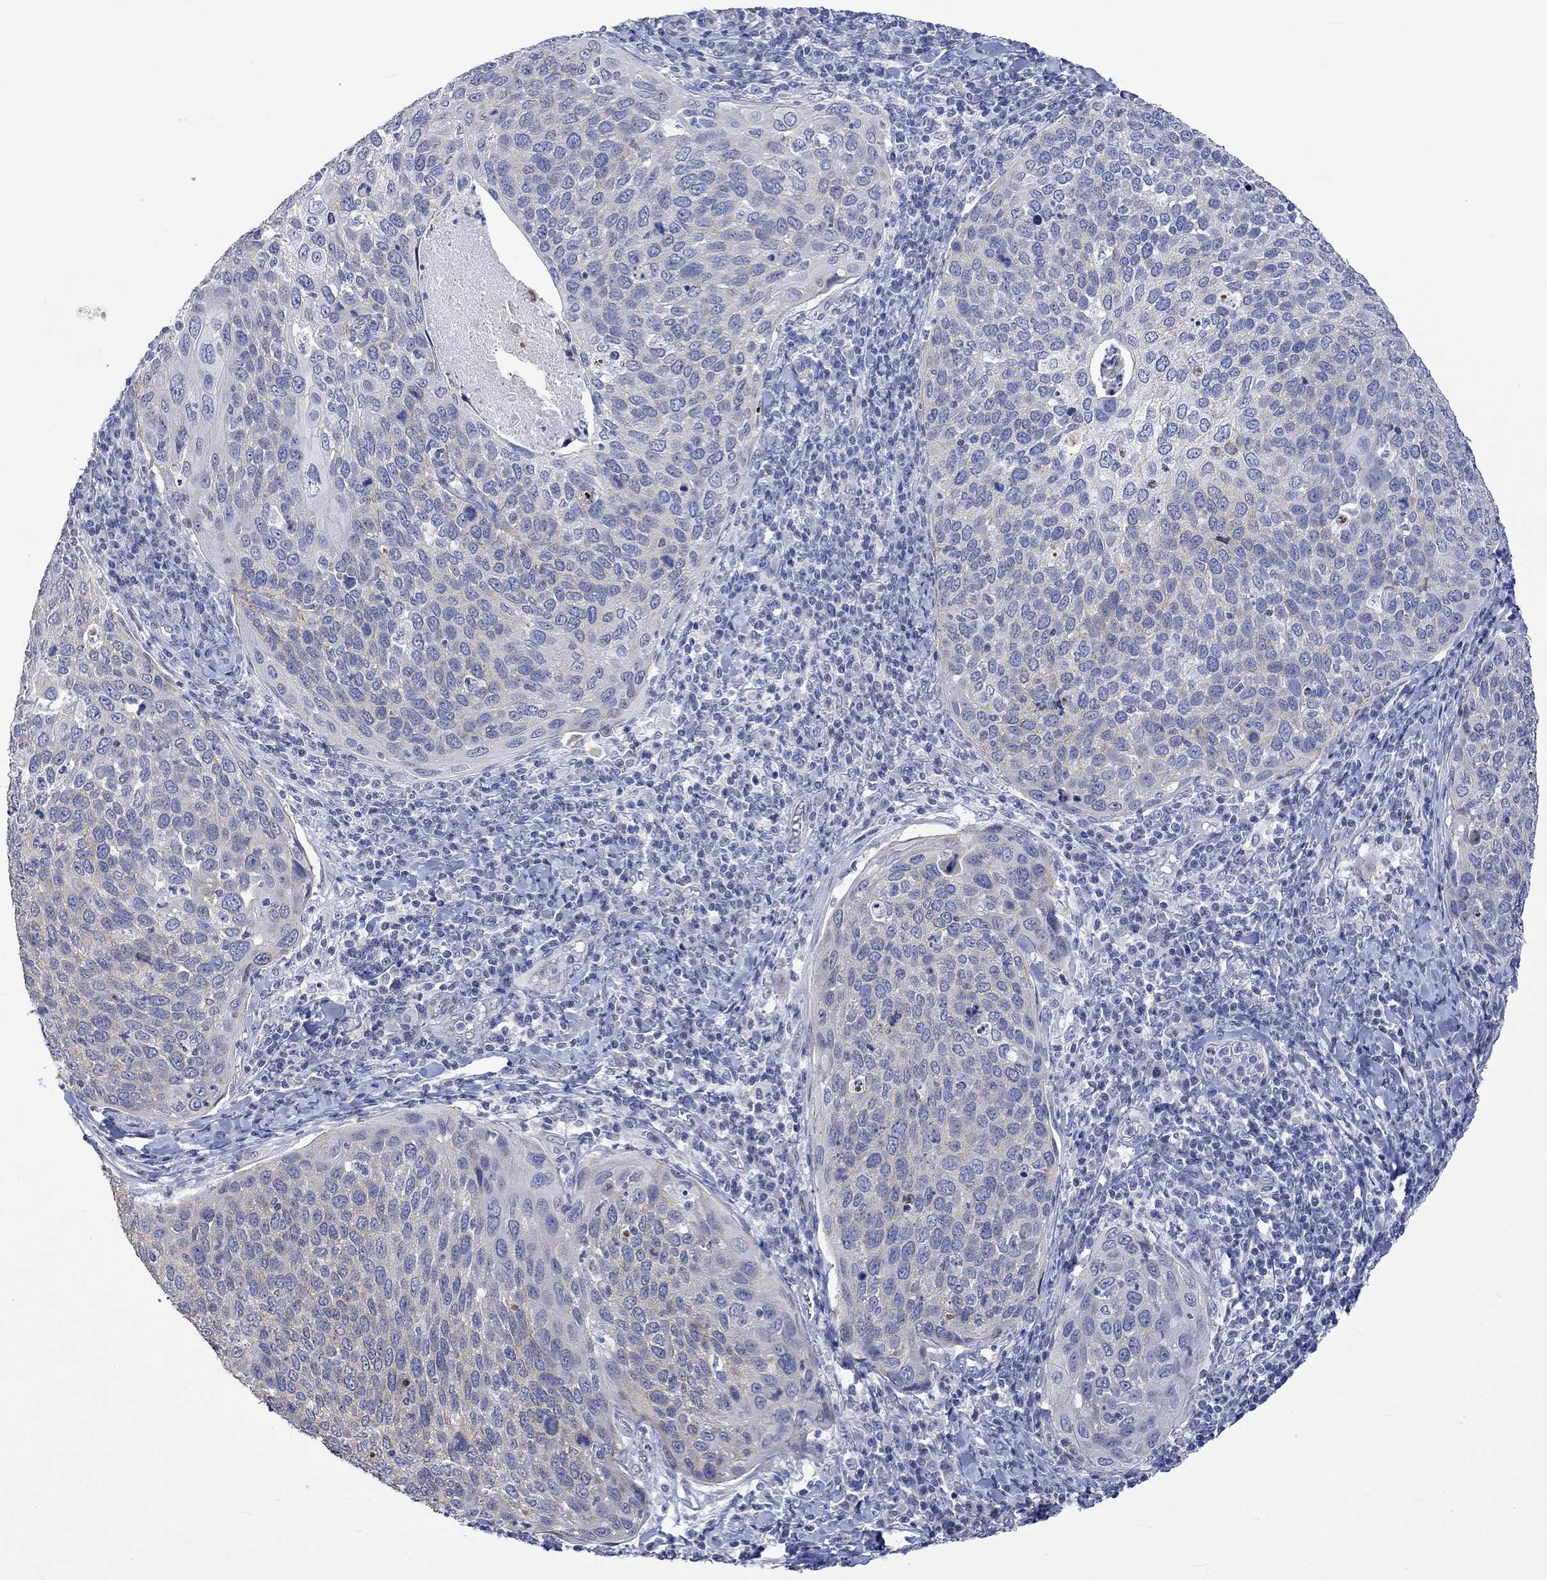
{"staining": {"intensity": "weak", "quantity": "<25%", "location": "cytoplasmic/membranous"}, "tissue": "cervical cancer", "cell_type": "Tumor cells", "image_type": "cancer", "snomed": [{"axis": "morphology", "description": "Squamous cell carcinoma, NOS"}, {"axis": "topography", "description": "Cervix"}], "caption": "The image shows no staining of tumor cells in cervical cancer (squamous cell carcinoma).", "gene": "AGRP", "patient": {"sex": "female", "age": 54}}